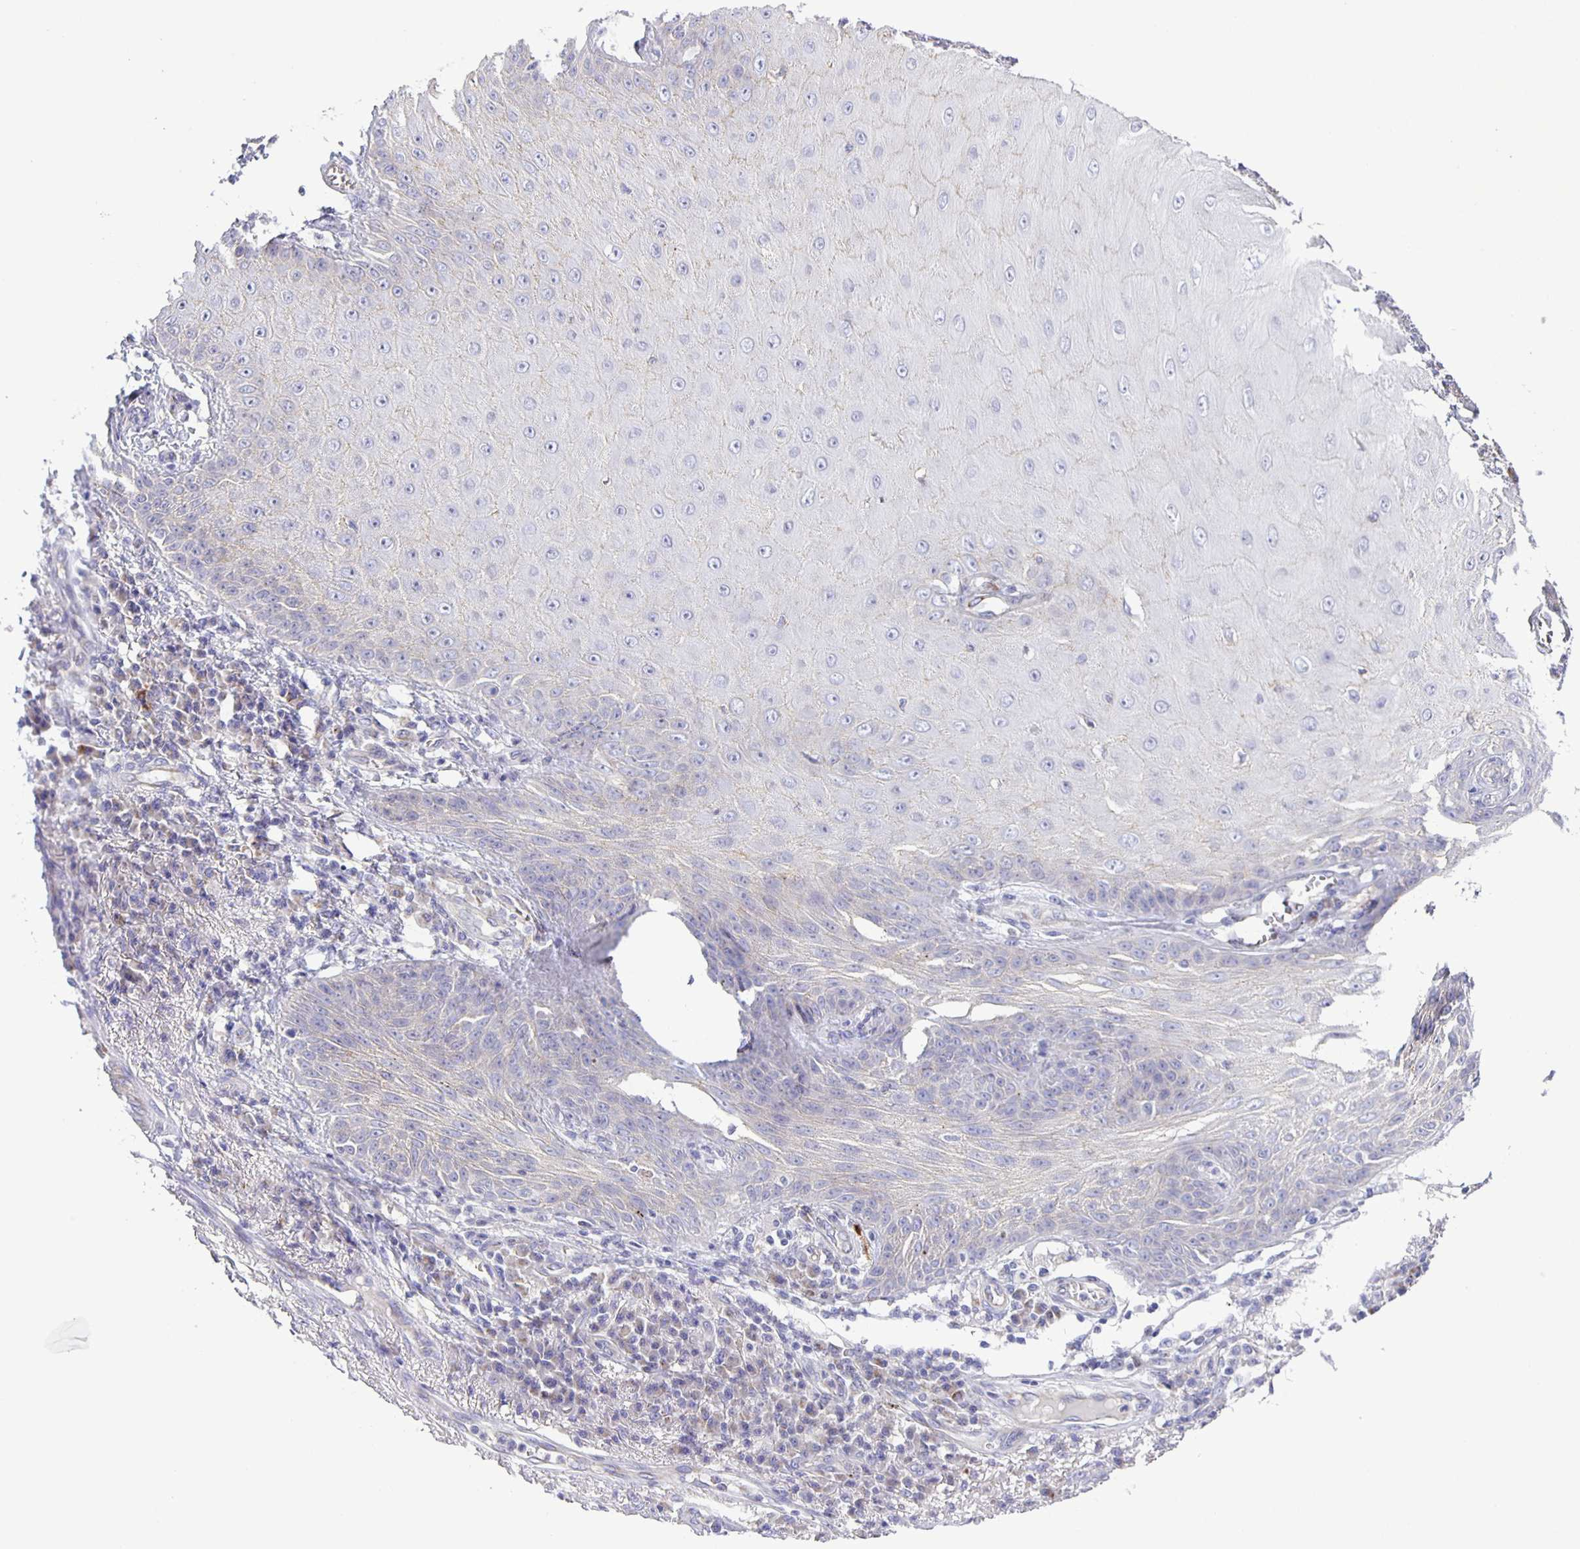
{"staining": {"intensity": "negative", "quantity": "none", "location": "none"}, "tissue": "skin cancer", "cell_type": "Tumor cells", "image_type": "cancer", "snomed": [{"axis": "morphology", "description": "Squamous cell carcinoma, NOS"}, {"axis": "topography", "description": "Skin"}], "caption": "Immunohistochemistry (IHC) histopathology image of neoplastic tissue: human skin cancer stained with DAB (3,3'-diaminobenzidine) displays no significant protein expression in tumor cells. (Stains: DAB (3,3'-diaminobenzidine) immunohistochemistry (IHC) with hematoxylin counter stain, Microscopy: brightfield microscopy at high magnification).", "gene": "JMJD4", "patient": {"sex": "male", "age": 70}}